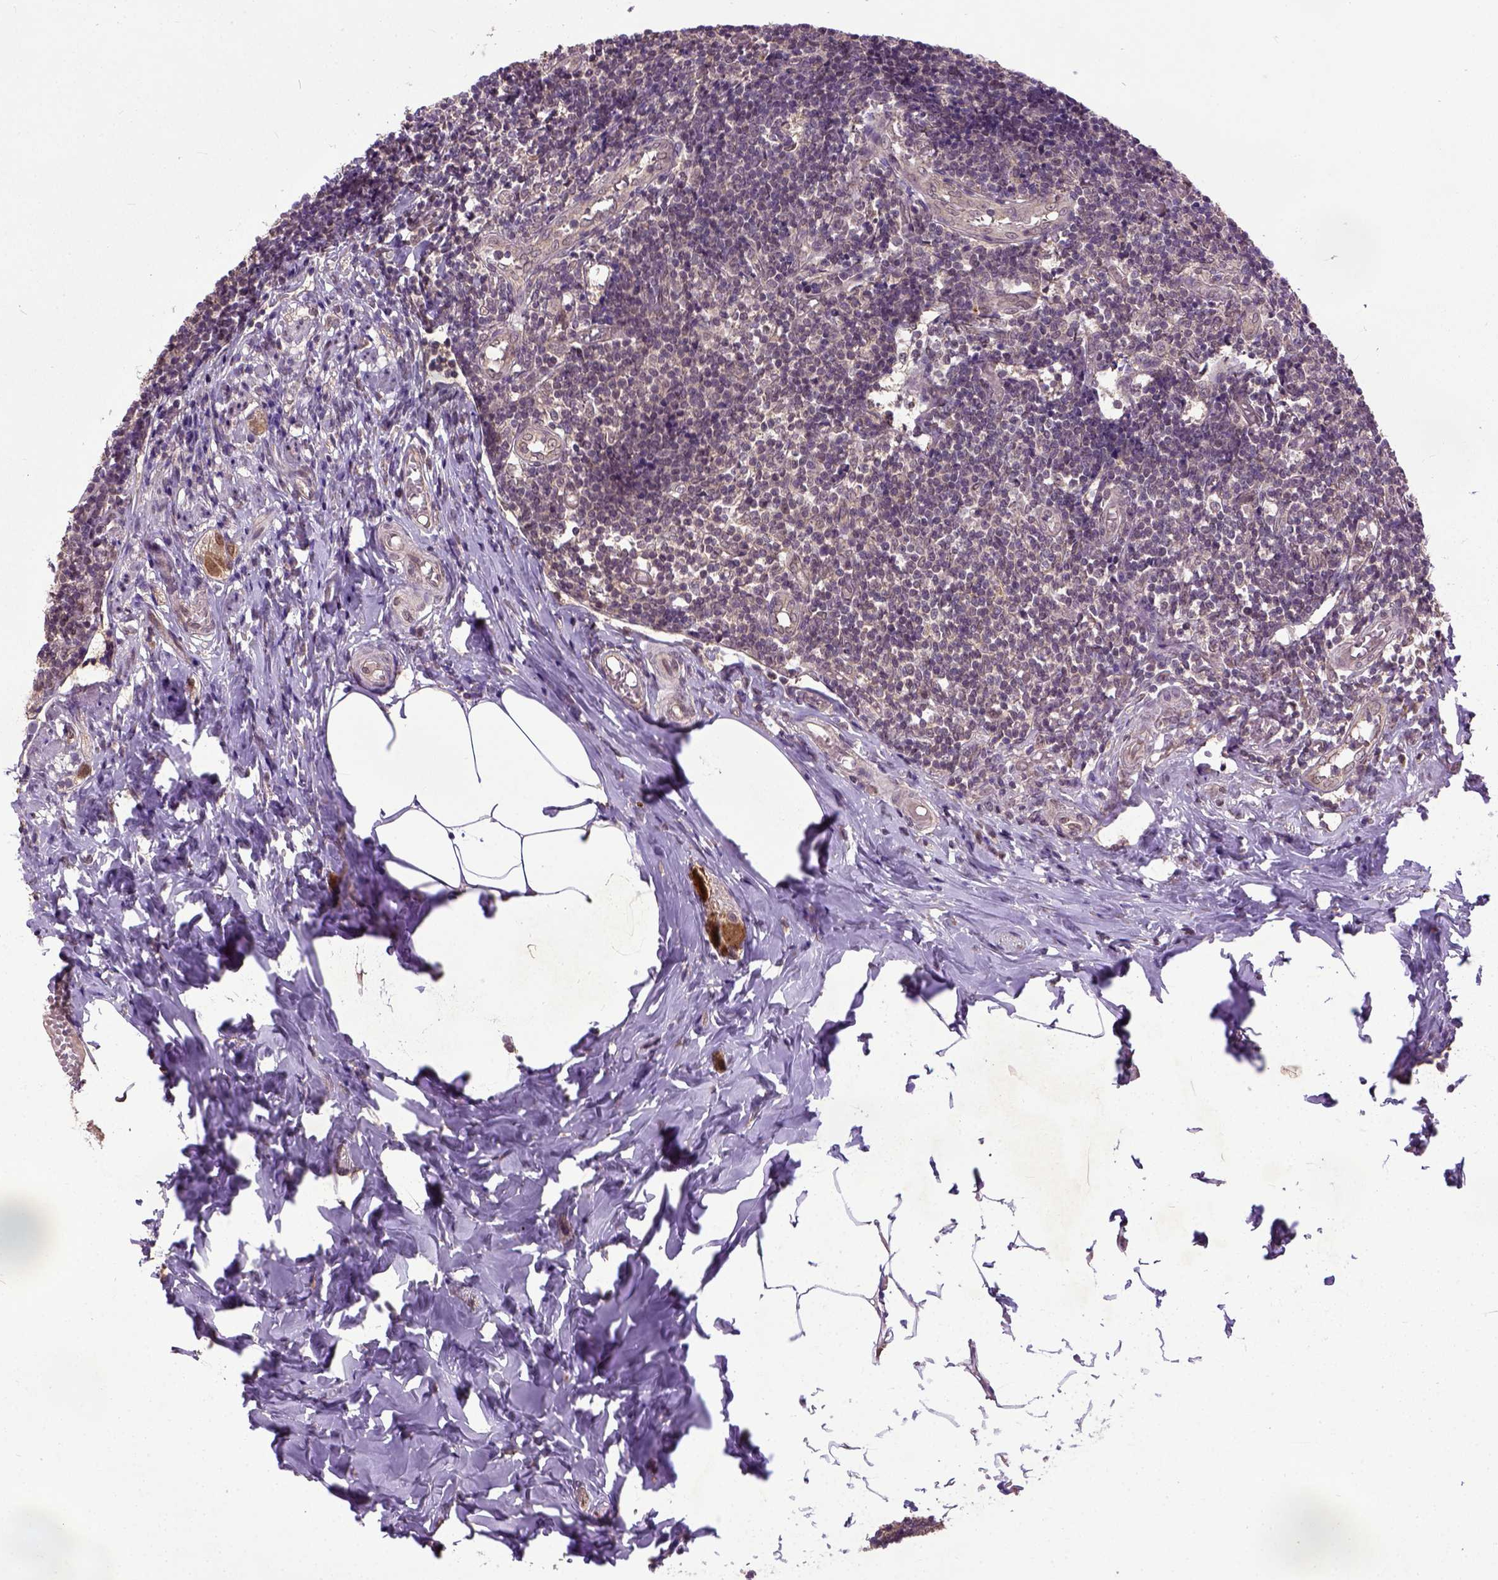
{"staining": {"intensity": "weak", "quantity": ">75%", "location": "cytoplasmic/membranous"}, "tissue": "appendix", "cell_type": "Glandular cells", "image_type": "normal", "snomed": [{"axis": "morphology", "description": "Normal tissue, NOS"}, {"axis": "topography", "description": "Appendix"}], "caption": "Immunohistochemistry (IHC) (DAB) staining of normal human appendix demonstrates weak cytoplasmic/membranous protein expression in about >75% of glandular cells.", "gene": "UBA3", "patient": {"sex": "female", "age": 32}}